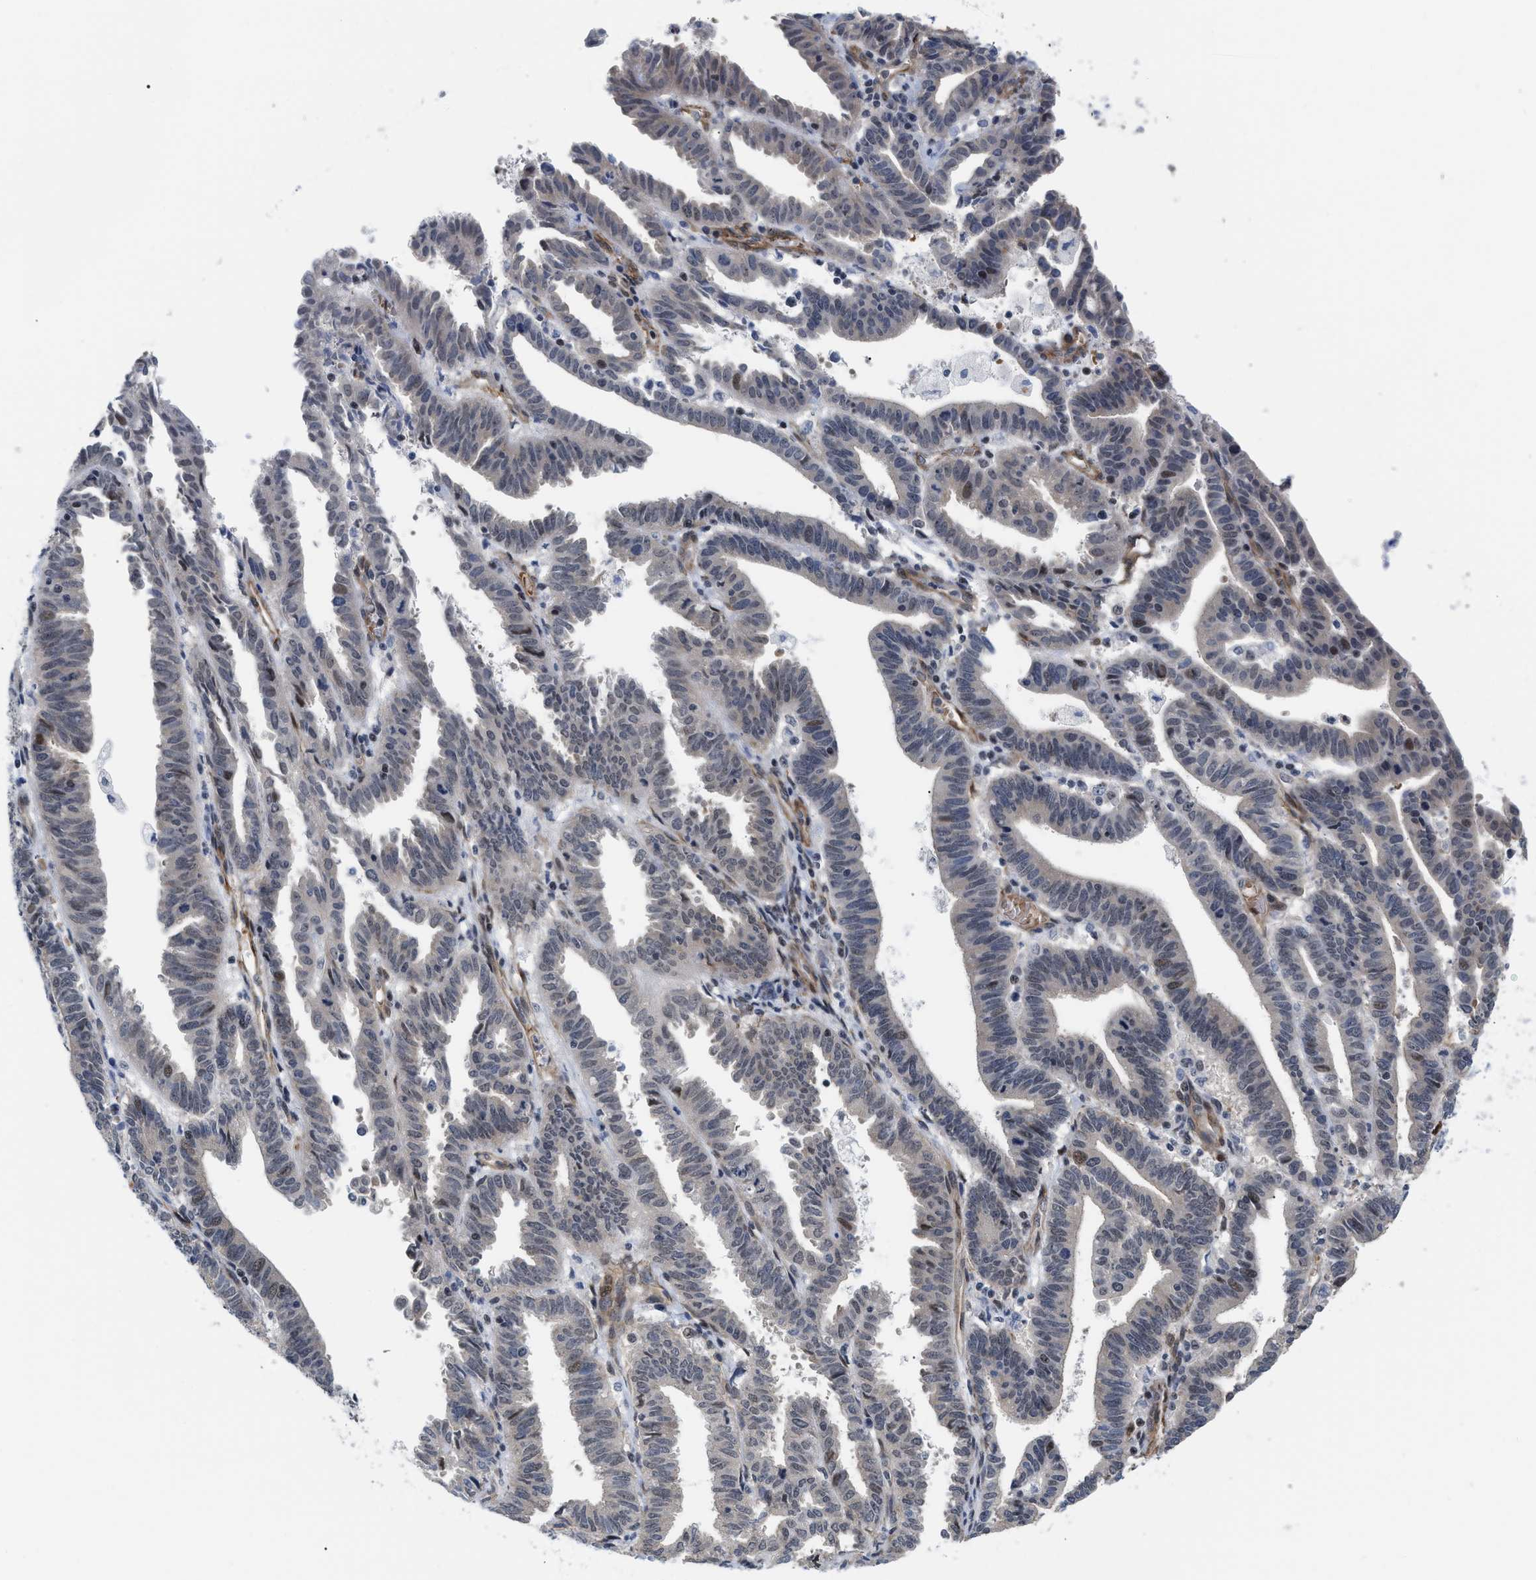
{"staining": {"intensity": "moderate", "quantity": "<25%", "location": "cytoplasmic/membranous"}, "tissue": "endometrial cancer", "cell_type": "Tumor cells", "image_type": "cancer", "snomed": [{"axis": "morphology", "description": "Adenocarcinoma, NOS"}, {"axis": "topography", "description": "Uterus"}], "caption": "Immunohistochemical staining of endometrial cancer (adenocarcinoma) demonstrates moderate cytoplasmic/membranous protein positivity in approximately <25% of tumor cells.", "gene": "GPRASP2", "patient": {"sex": "female", "age": 83}}